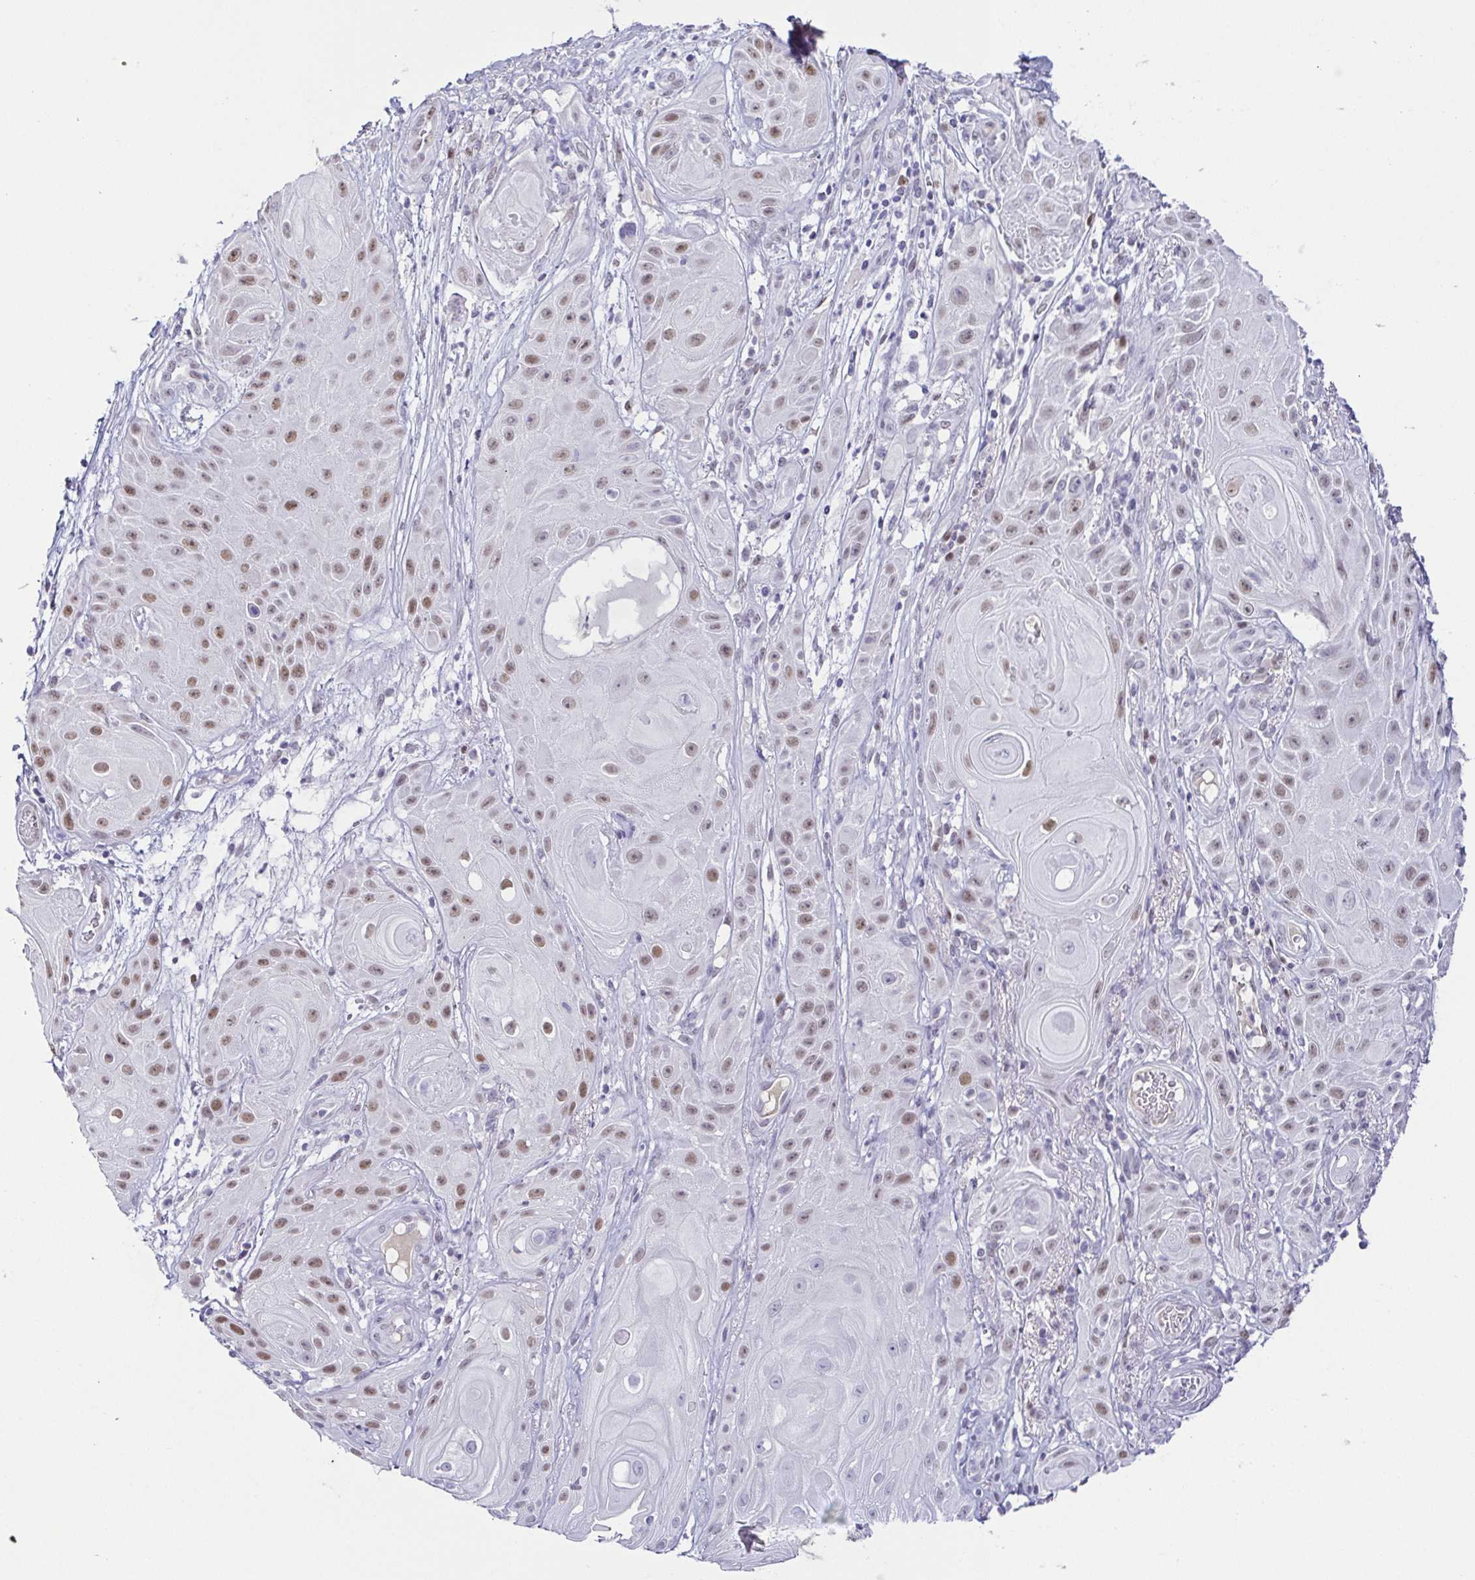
{"staining": {"intensity": "moderate", "quantity": "25%-75%", "location": "nuclear"}, "tissue": "skin cancer", "cell_type": "Tumor cells", "image_type": "cancer", "snomed": [{"axis": "morphology", "description": "Squamous cell carcinoma, NOS"}, {"axis": "topography", "description": "Skin"}], "caption": "Immunohistochemistry staining of squamous cell carcinoma (skin), which displays medium levels of moderate nuclear staining in approximately 25%-75% of tumor cells indicating moderate nuclear protein positivity. The staining was performed using DAB (brown) for protein detection and nuclei were counterstained in hematoxylin (blue).", "gene": "TCF3", "patient": {"sex": "male", "age": 62}}